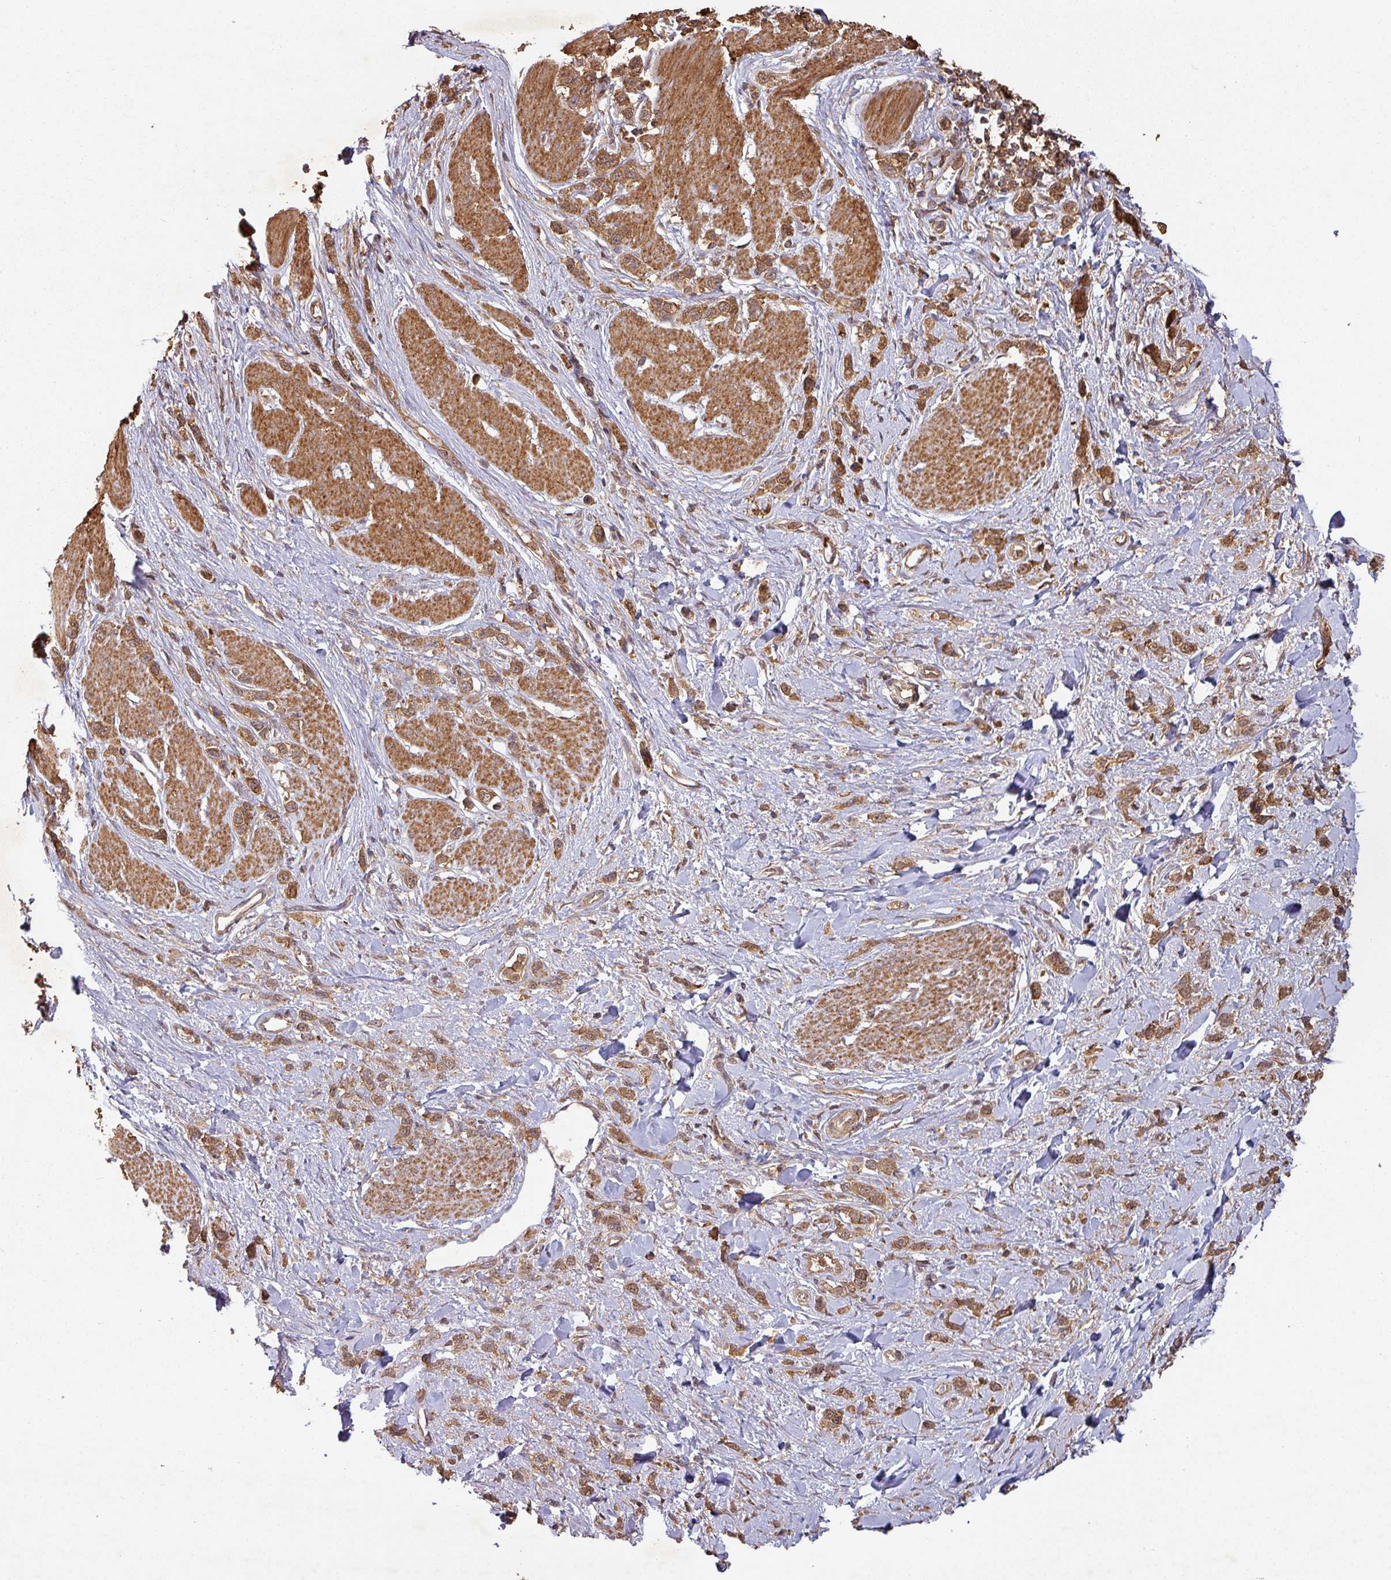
{"staining": {"intensity": "moderate", "quantity": ">75%", "location": "cytoplasmic/membranous,nuclear"}, "tissue": "stomach cancer", "cell_type": "Tumor cells", "image_type": "cancer", "snomed": [{"axis": "morphology", "description": "Adenocarcinoma, NOS"}, {"axis": "topography", "description": "Stomach"}], "caption": "The photomicrograph exhibits a brown stain indicating the presence of a protein in the cytoplasmic/membranous and nuclear of tumor cells in stomach cancer (adenocarcinoma).", "gene": "ZNF322", "patient": {"sex": "female", "age": 65}}